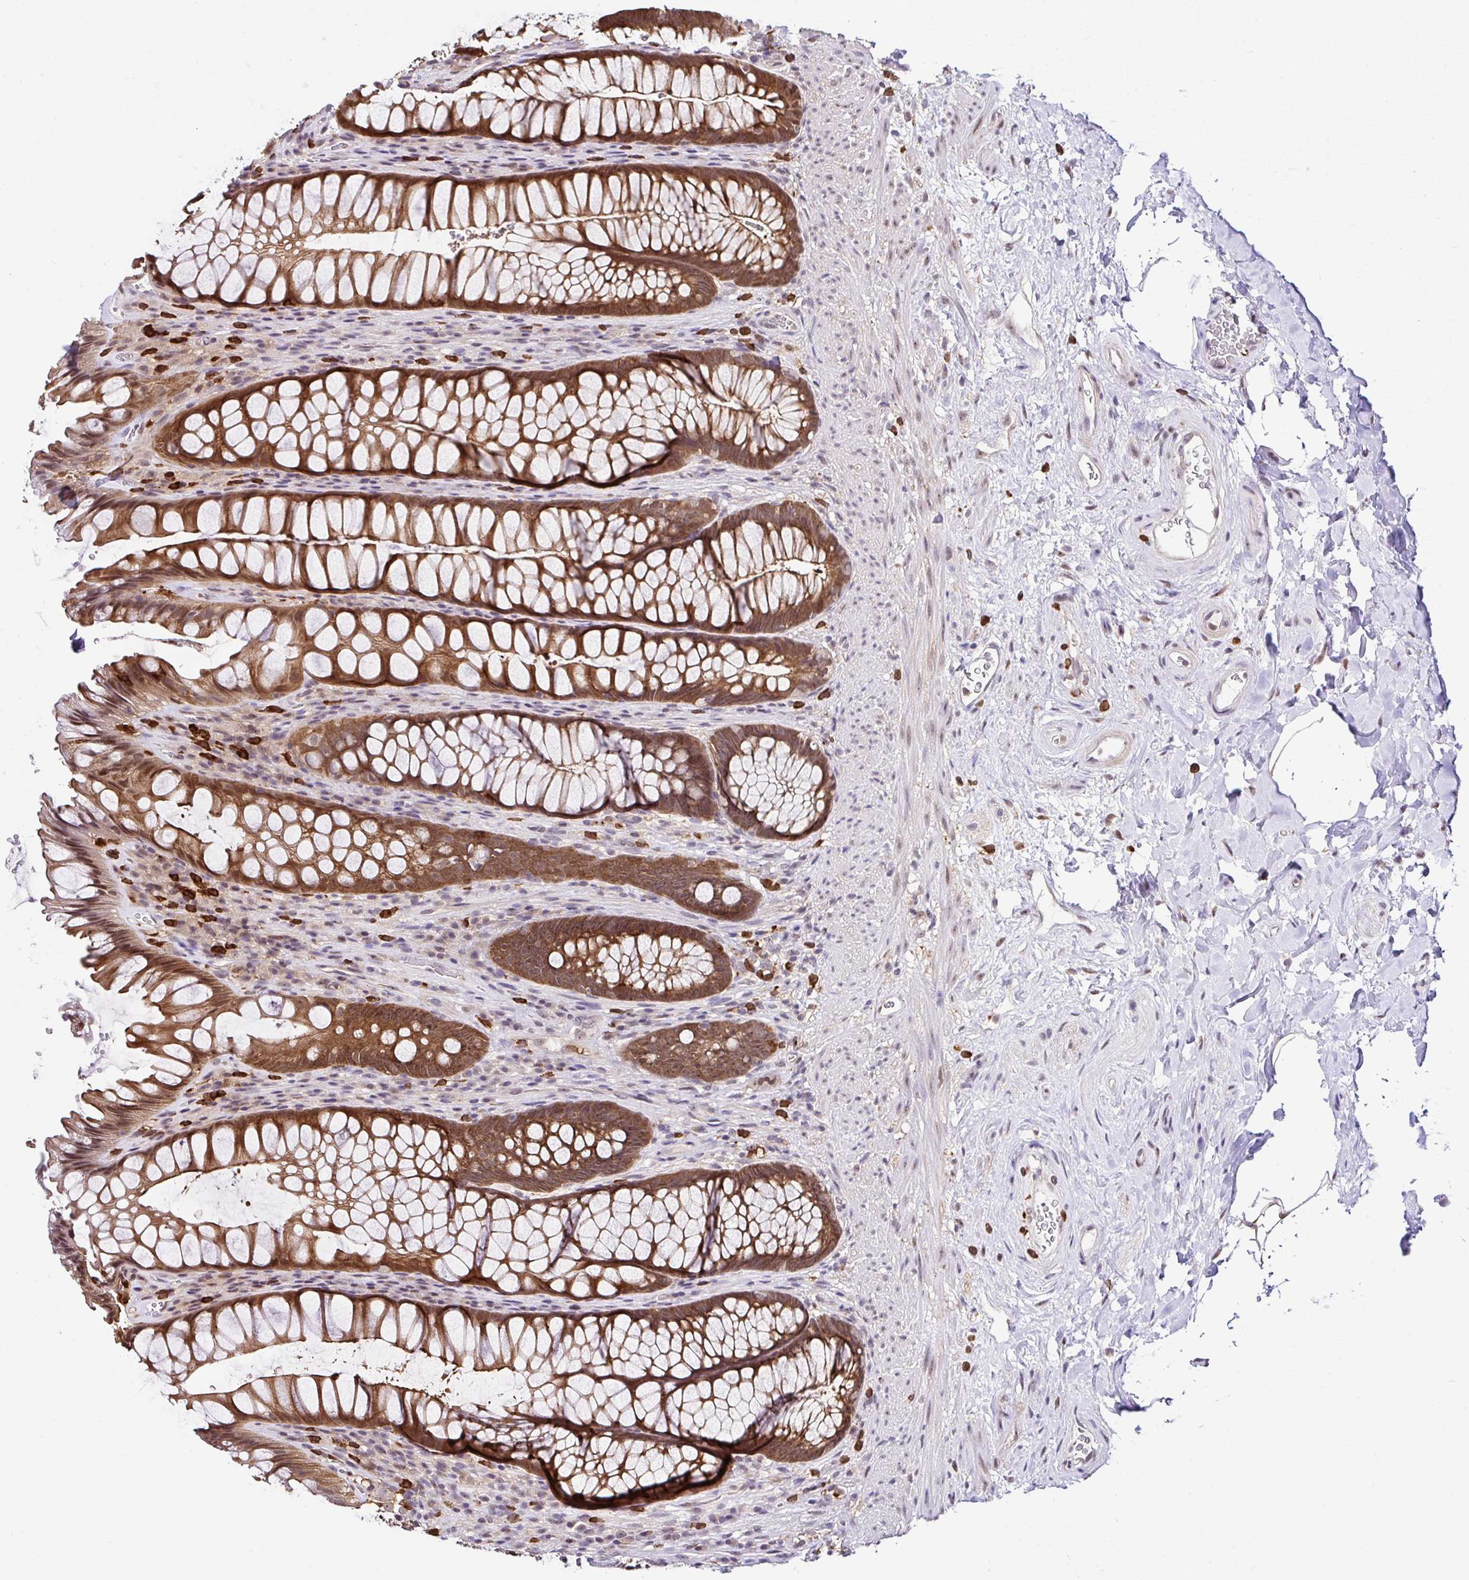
{"staining": {"intensity": "strong", "quantity": ">75%", "location": "cytoplasmic/membranous,nuclear"}, "tissue": "rectum", "cell_type": "Glandular cells", "image_type": "normal", "snomed": [{"axis": "morphology", "description": "Normal tissue, NOS"}, {"axis": "topography", "description": "Rectum"}], "caption": "About >75% of glandular cells in benign human rectum demonstrate strong cytoplasmic/membranous,nuclear protein staining as visualized by brown immunohistochemical staining.", "gene": "PIN4", "patient": {"sex": "male", "age": 53}}